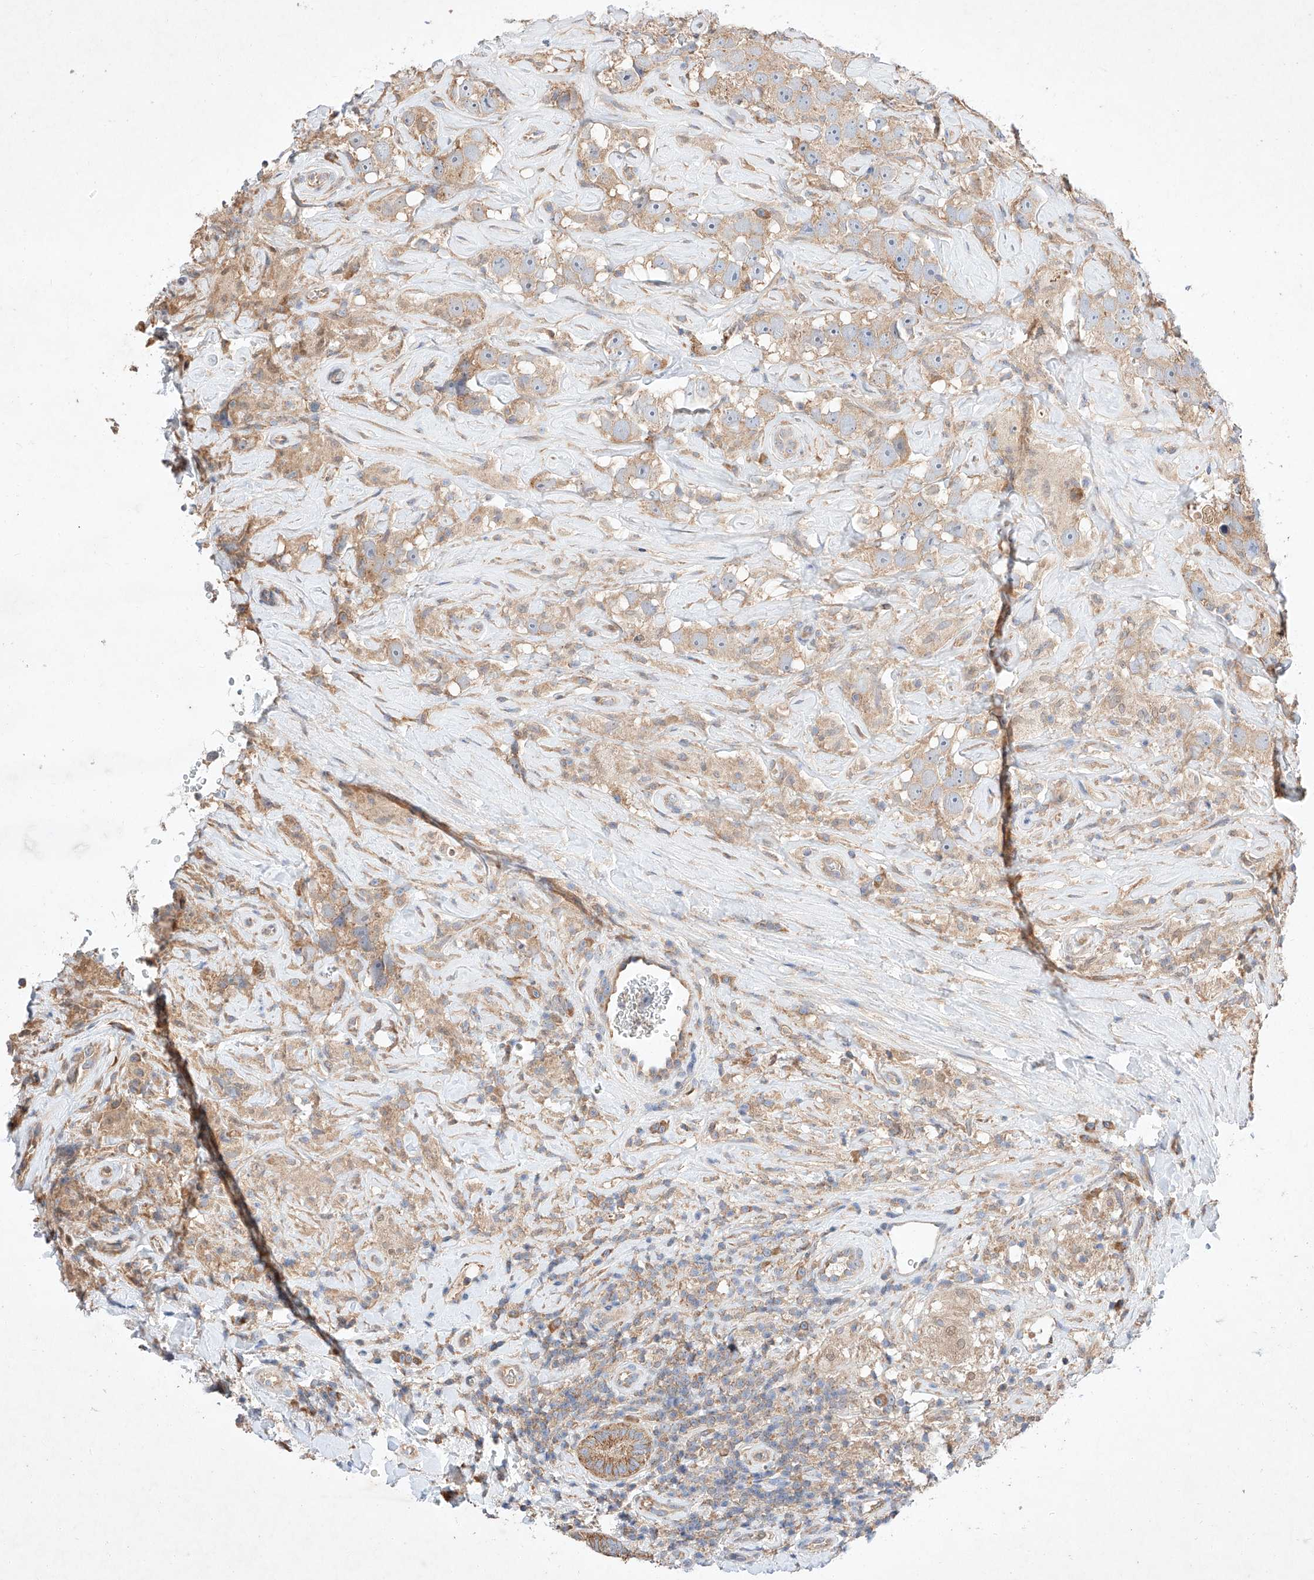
{"staining": {"intensity": "moderate", "quantity": ">75%", "location": "cytoplasmic/membranous"}, "tissue": "testis cancer", "cell_type": "Tumor cells", "image_type": "cancer", "snomed": [{"axis": "morphology", "description": "Seminoma, NOS"}, {"axis": "topography", "description": "Testis"}], "caption": "A brown stain highlights moderate cytoplasmic/membranous staining of a protein in human testis seminoma tumor cells.", "gene": "C6orf118", "patient": {"sex": "male", "age": 49}}